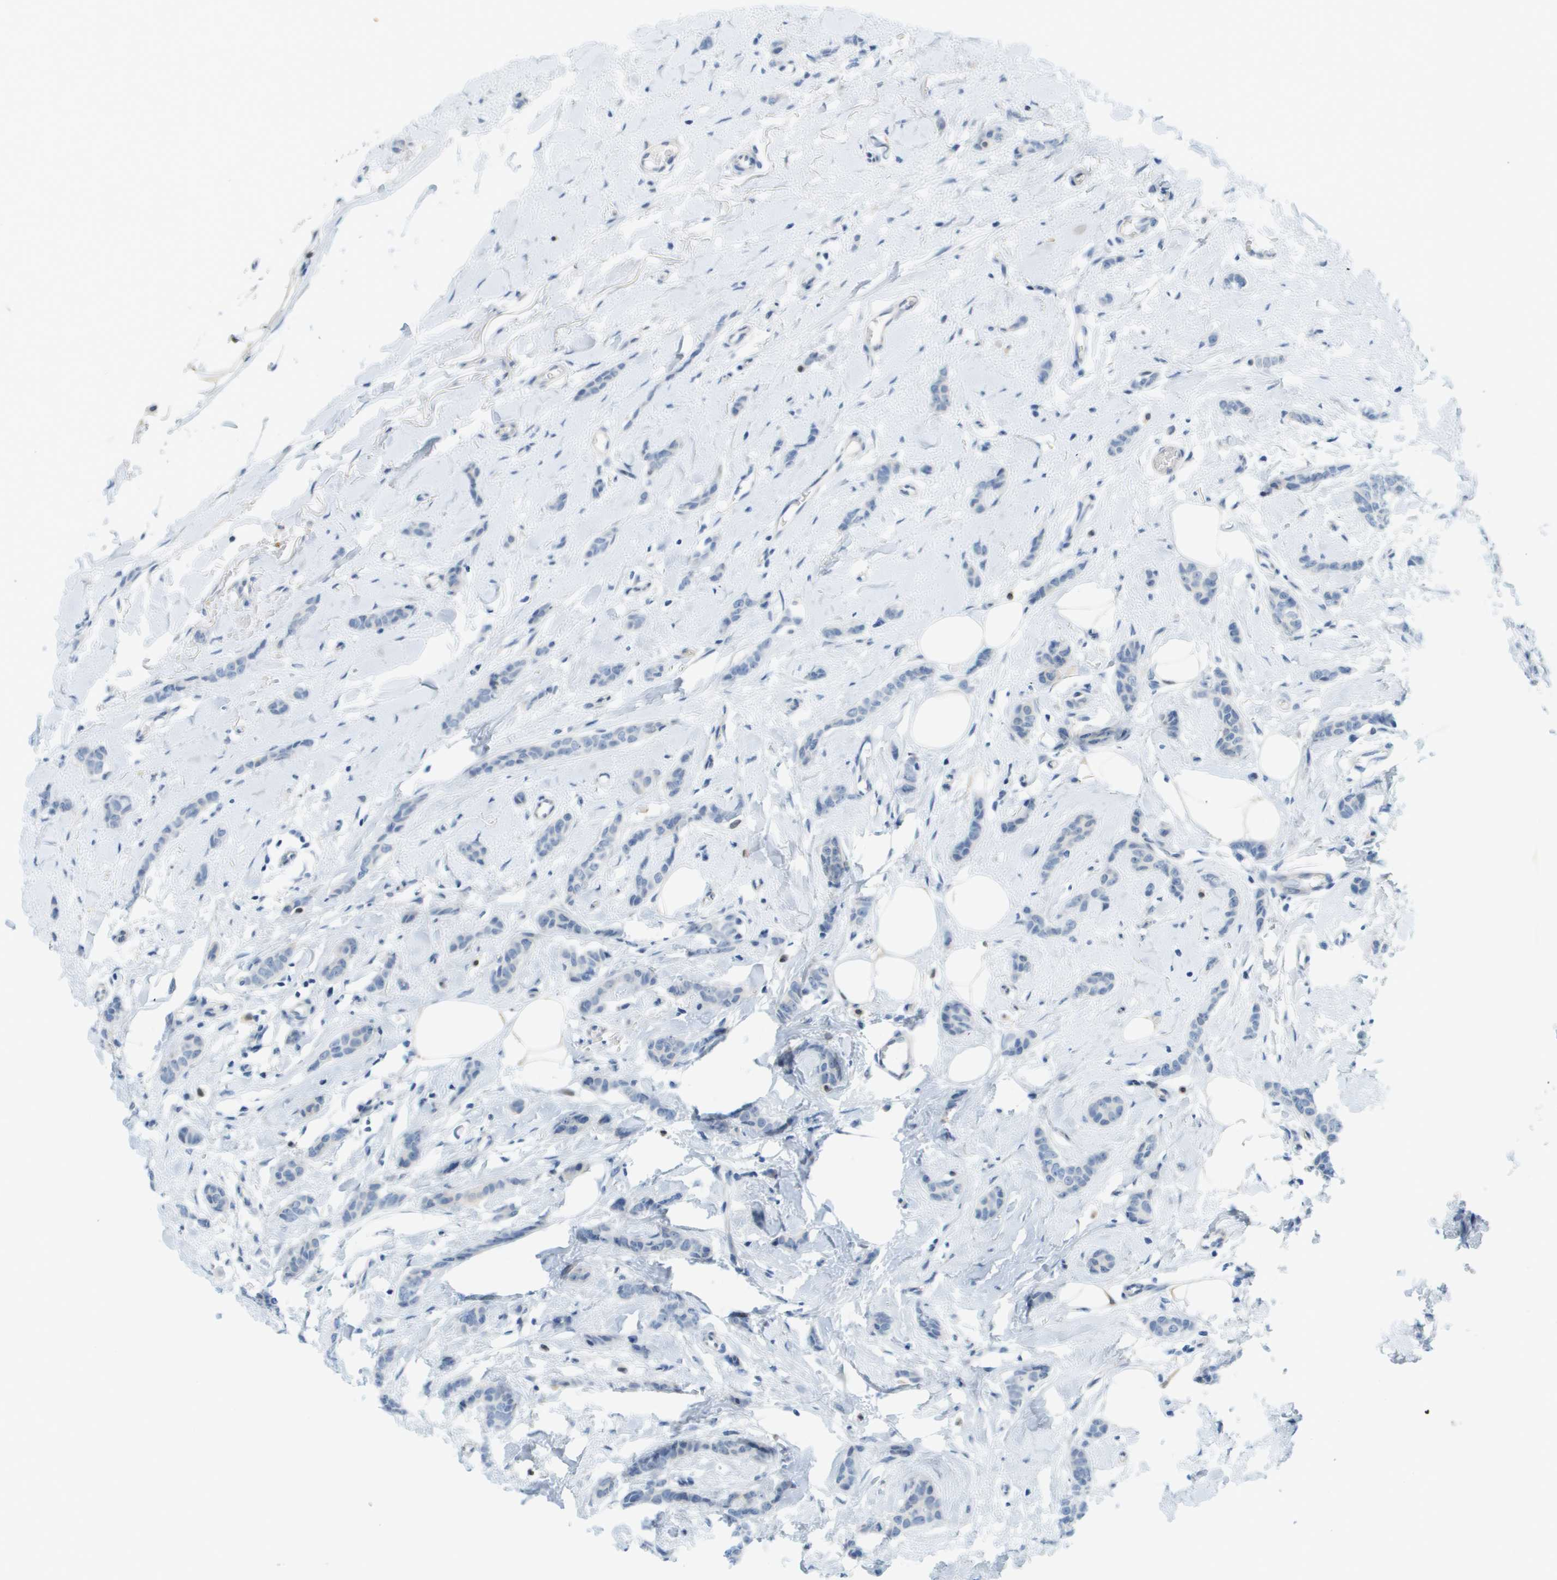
{"staining": {"intensity": "negative", "quantity": "none", "location": "none"}, "tissue": "breast cancer", "cell_type": "Tumor cells", "image_type": "cancer", "snomed": [{"axis": "morphology", "description": "Lobular carcinoma"}, {"axis": "topography", "description": "Skin"}, {"axis": "topography", "description": "Breast"}], "caption": "Breast cancer (lobular carcinoma) was stained to show a protein in brown. There is no significant positivity in tumor cells.", "gene": "CUL9", "patient": {"sex": "female", "age": 46}}